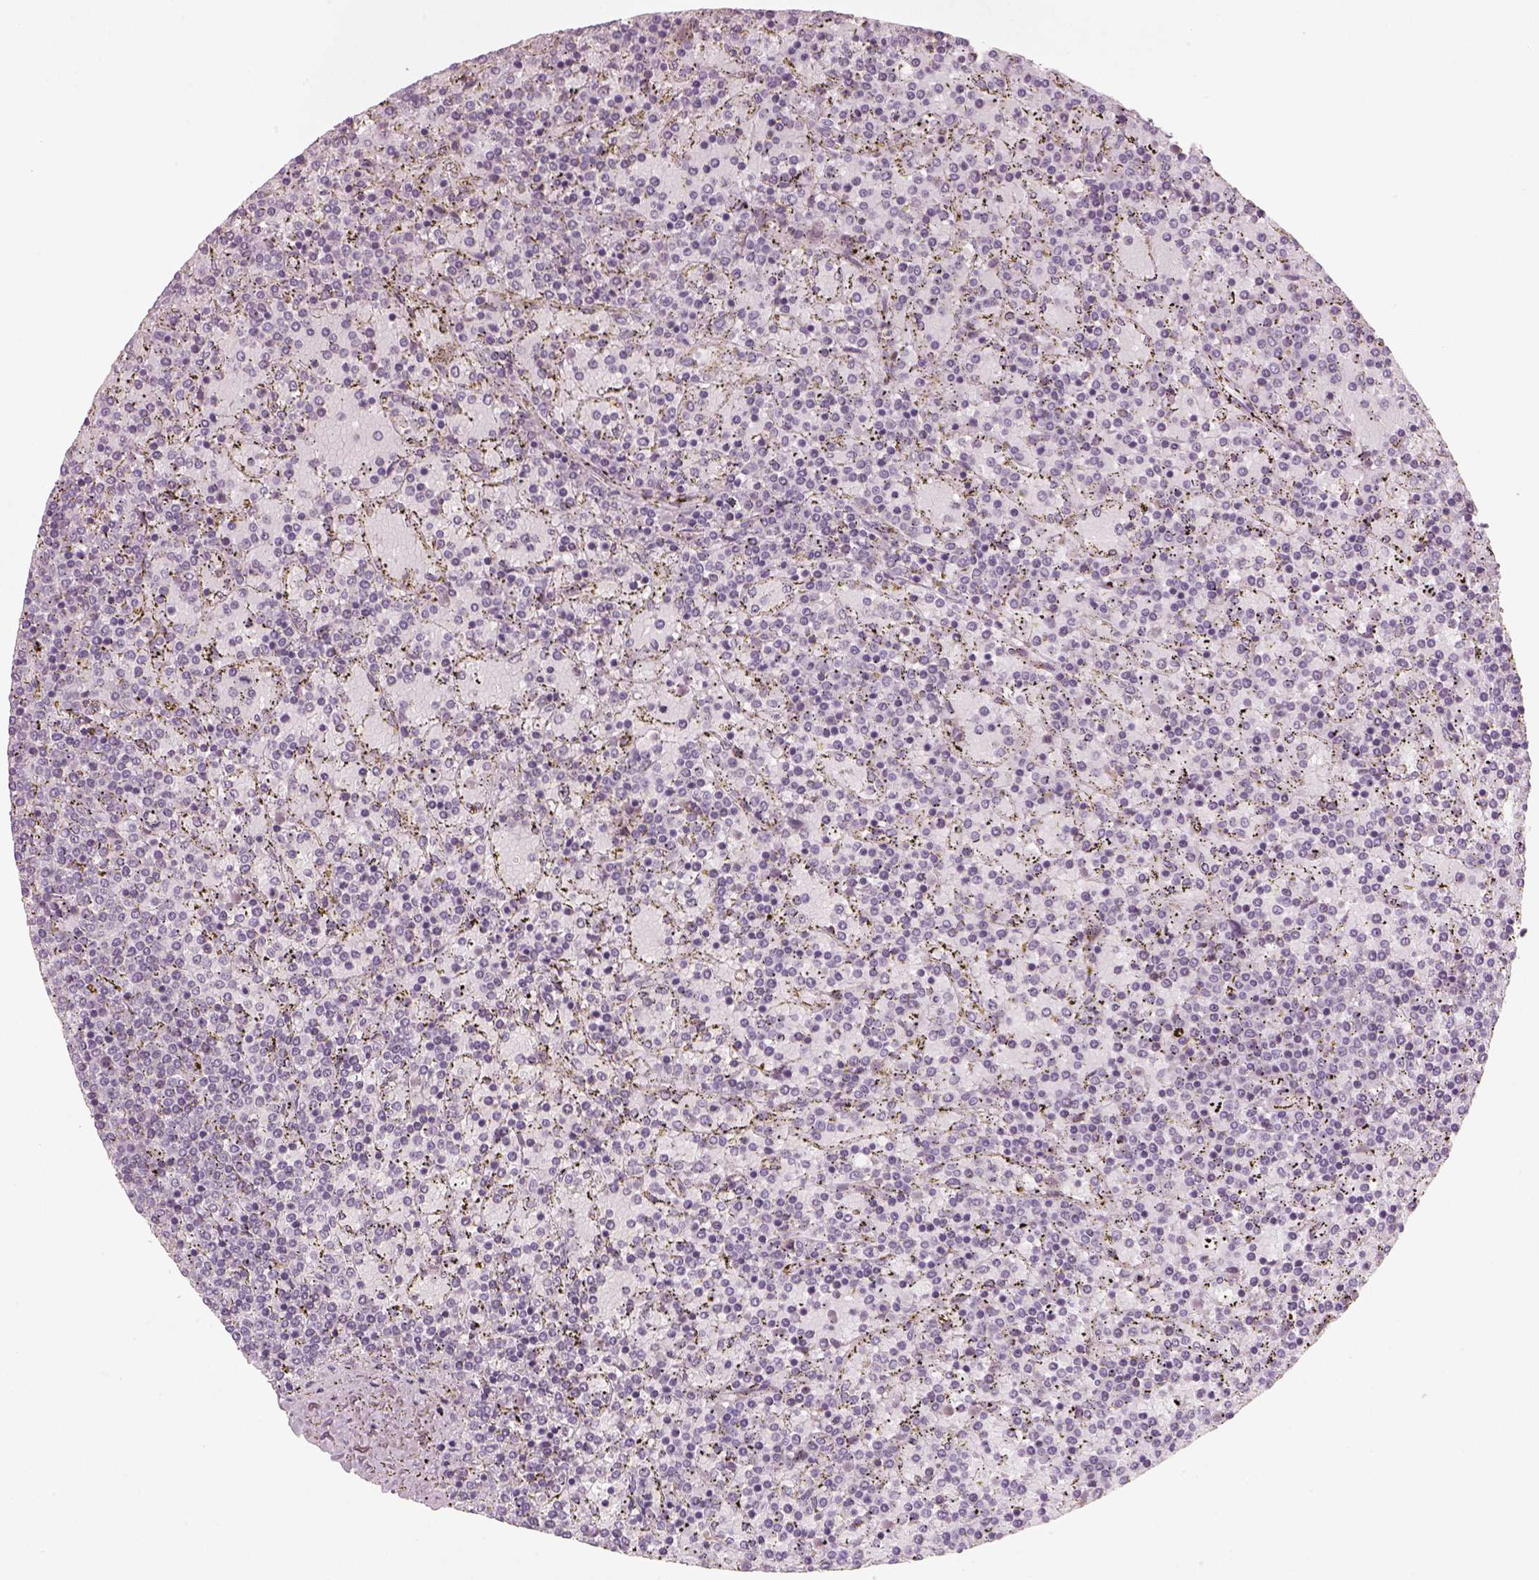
{"staining": {"intensity": "negative", "quantity": "none", "location": "none"}, "tissue": "lymphoma", "cell_type": "Tumor cells", "image_type": "cancer", "snomed": [{"axis": "morphology", "description": "Malignant lymphoma, non-Hodgkin's type, Low grade"}, {"axis": "topography", "description": "Spleen"}], "caption": "A high-resolution histopathology image shows immunohistochemistry staining of malignant lymphoma, non-Hodgkin's type (low-grade), which demonstrates no significant staining in tumor cells. (DAB (3,3'-diaminobenzidine) immunohistochemistry visualized using brightfield microscopy, high magnification).", "gene": "PENK", "patient": {"sex": "female", "age": 77}}